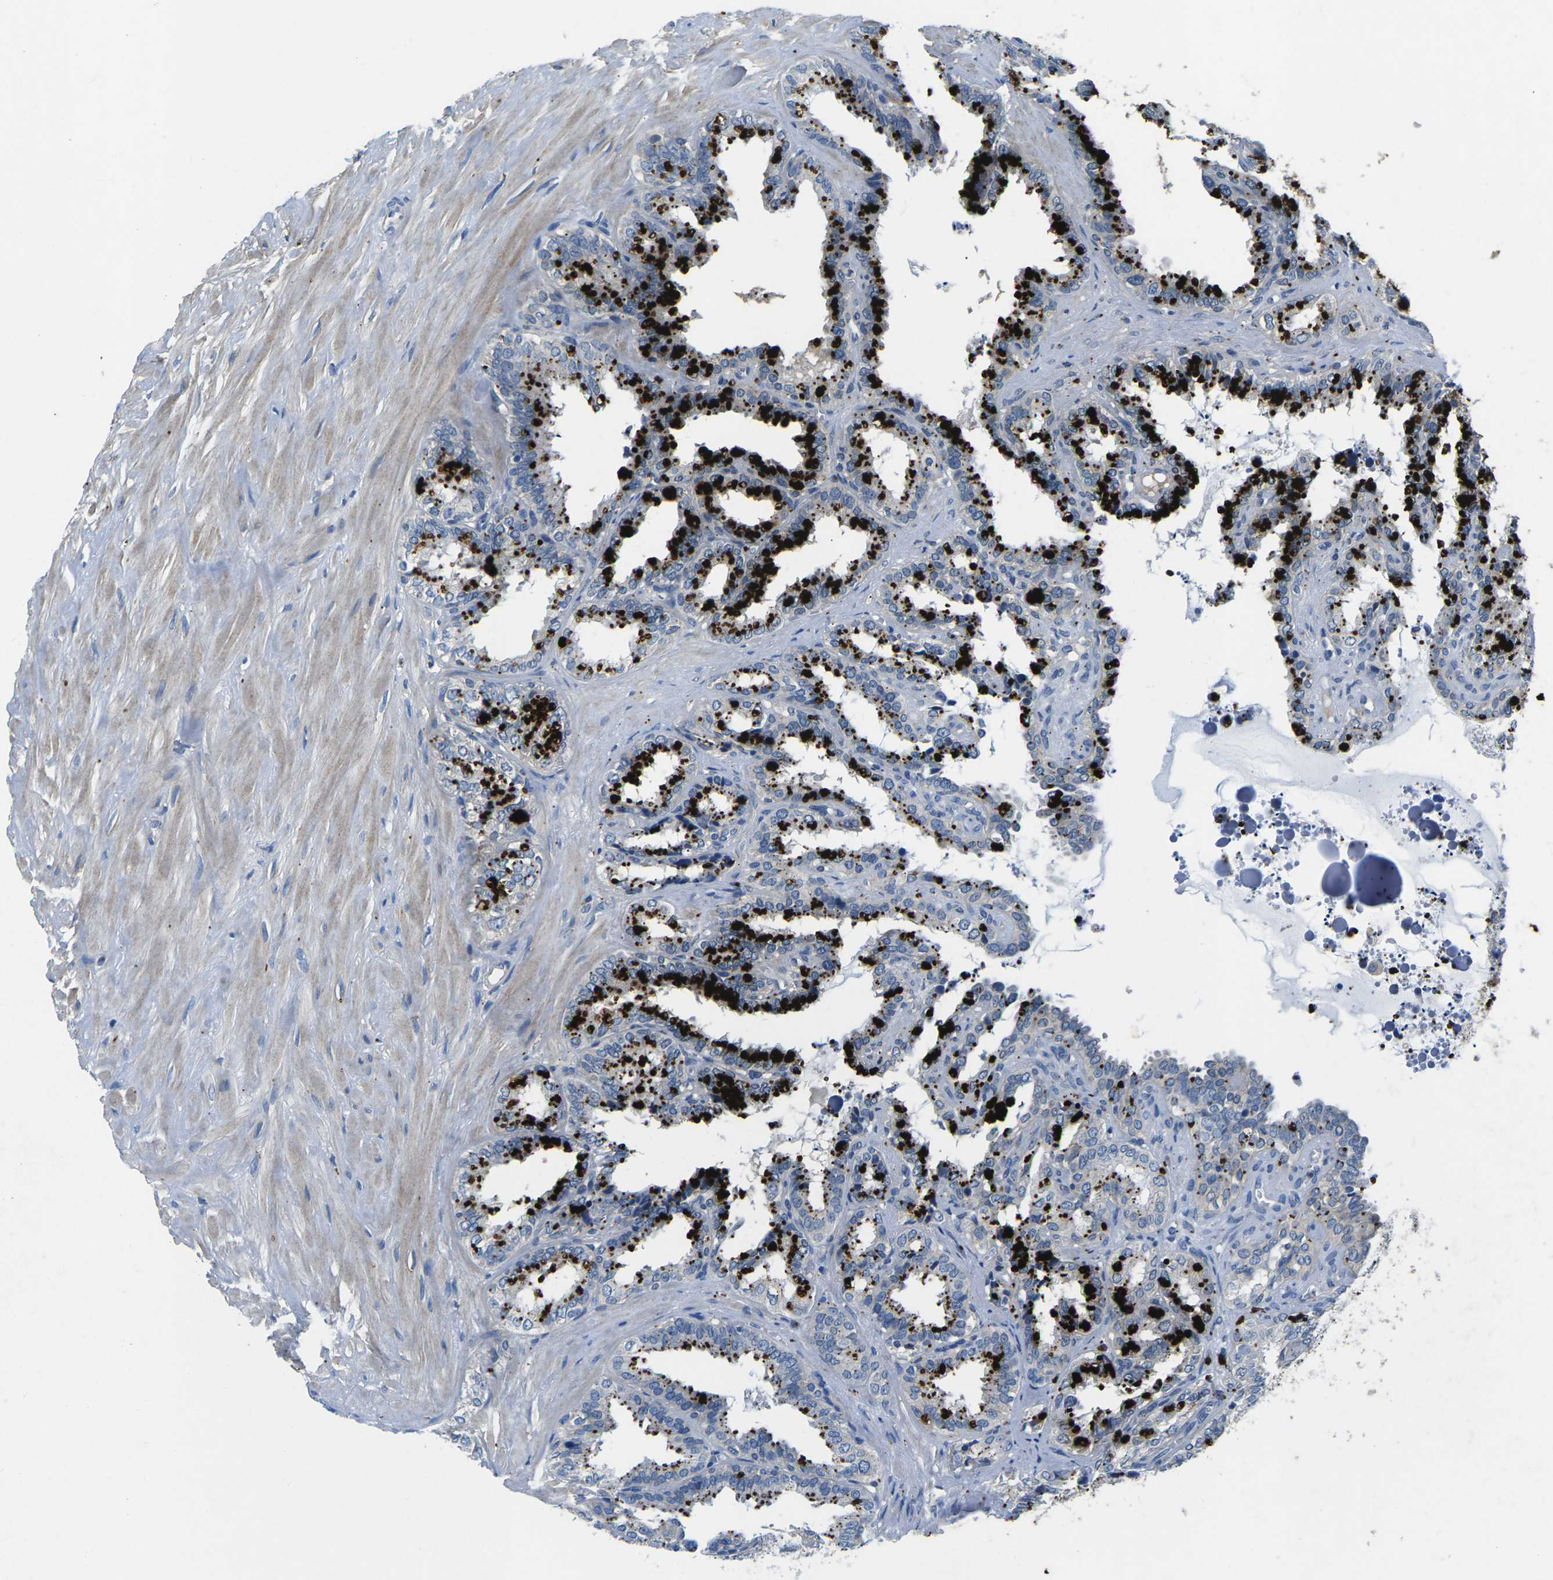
{"staining": {"intensity": "strong", "quantity": ">75%", "location": "cytoplasmic/membranous"}, "tissue": "seminal vesicle", "cell_type": "Glandular cells", "image_type": "normal", "snomed": [{"axis": "morphology", "description": "Normal tissue, NOS"}, {"axis": "topography", "description": "Seminal veicle"}], "caption": "This micrograph exhibits immunohistochemistry (IHC) staining of unremarkable seminal vesicle, with high strong cytoplasmic/membranous expression in about >75% of glandular cells.", "gene": "PDCD6IP", "patient": {"sex": "male", "age": 64}}